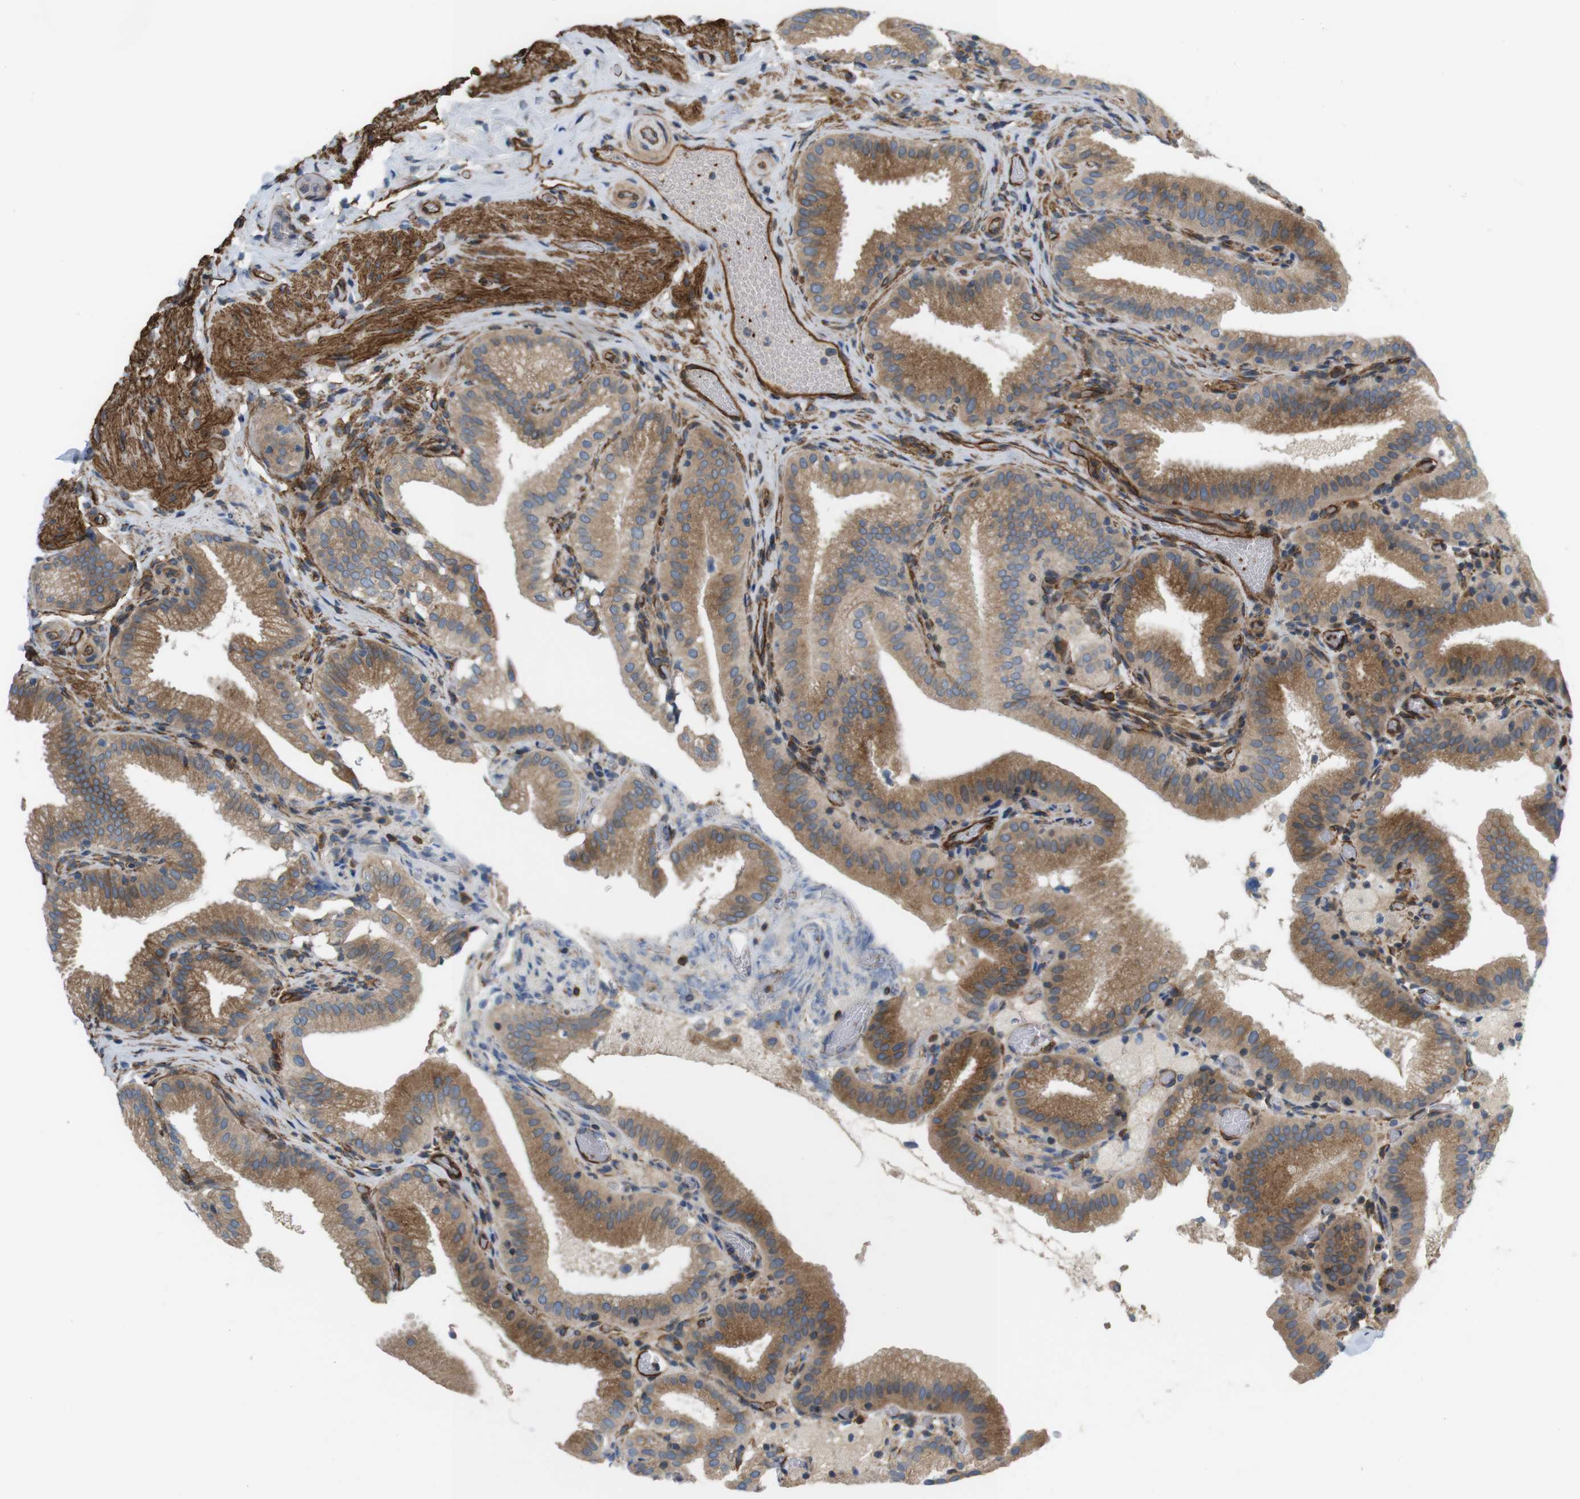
{"staining": {"intensity": "strong", "quantity": "25%-75%", "location": "cytoplasmic/membranous"}, "tissue": "gallbladder", "cell_type": "Glandular cells", "image_type": "normal", "snomed": [{"axis": "morphology", "description": "Normal tissue, NOS"}, {"axis": "topography", "description": "Gallbladder"}], "caption": "A micrograph showing strong cytoplasmic/membranous expression in approximately 25%-75% of glandular cells in benign gallbladder, as visualized by brown immunohistochemical staining.", "gene": "BVES", "patient": {"sex": "male", "age": 54}}